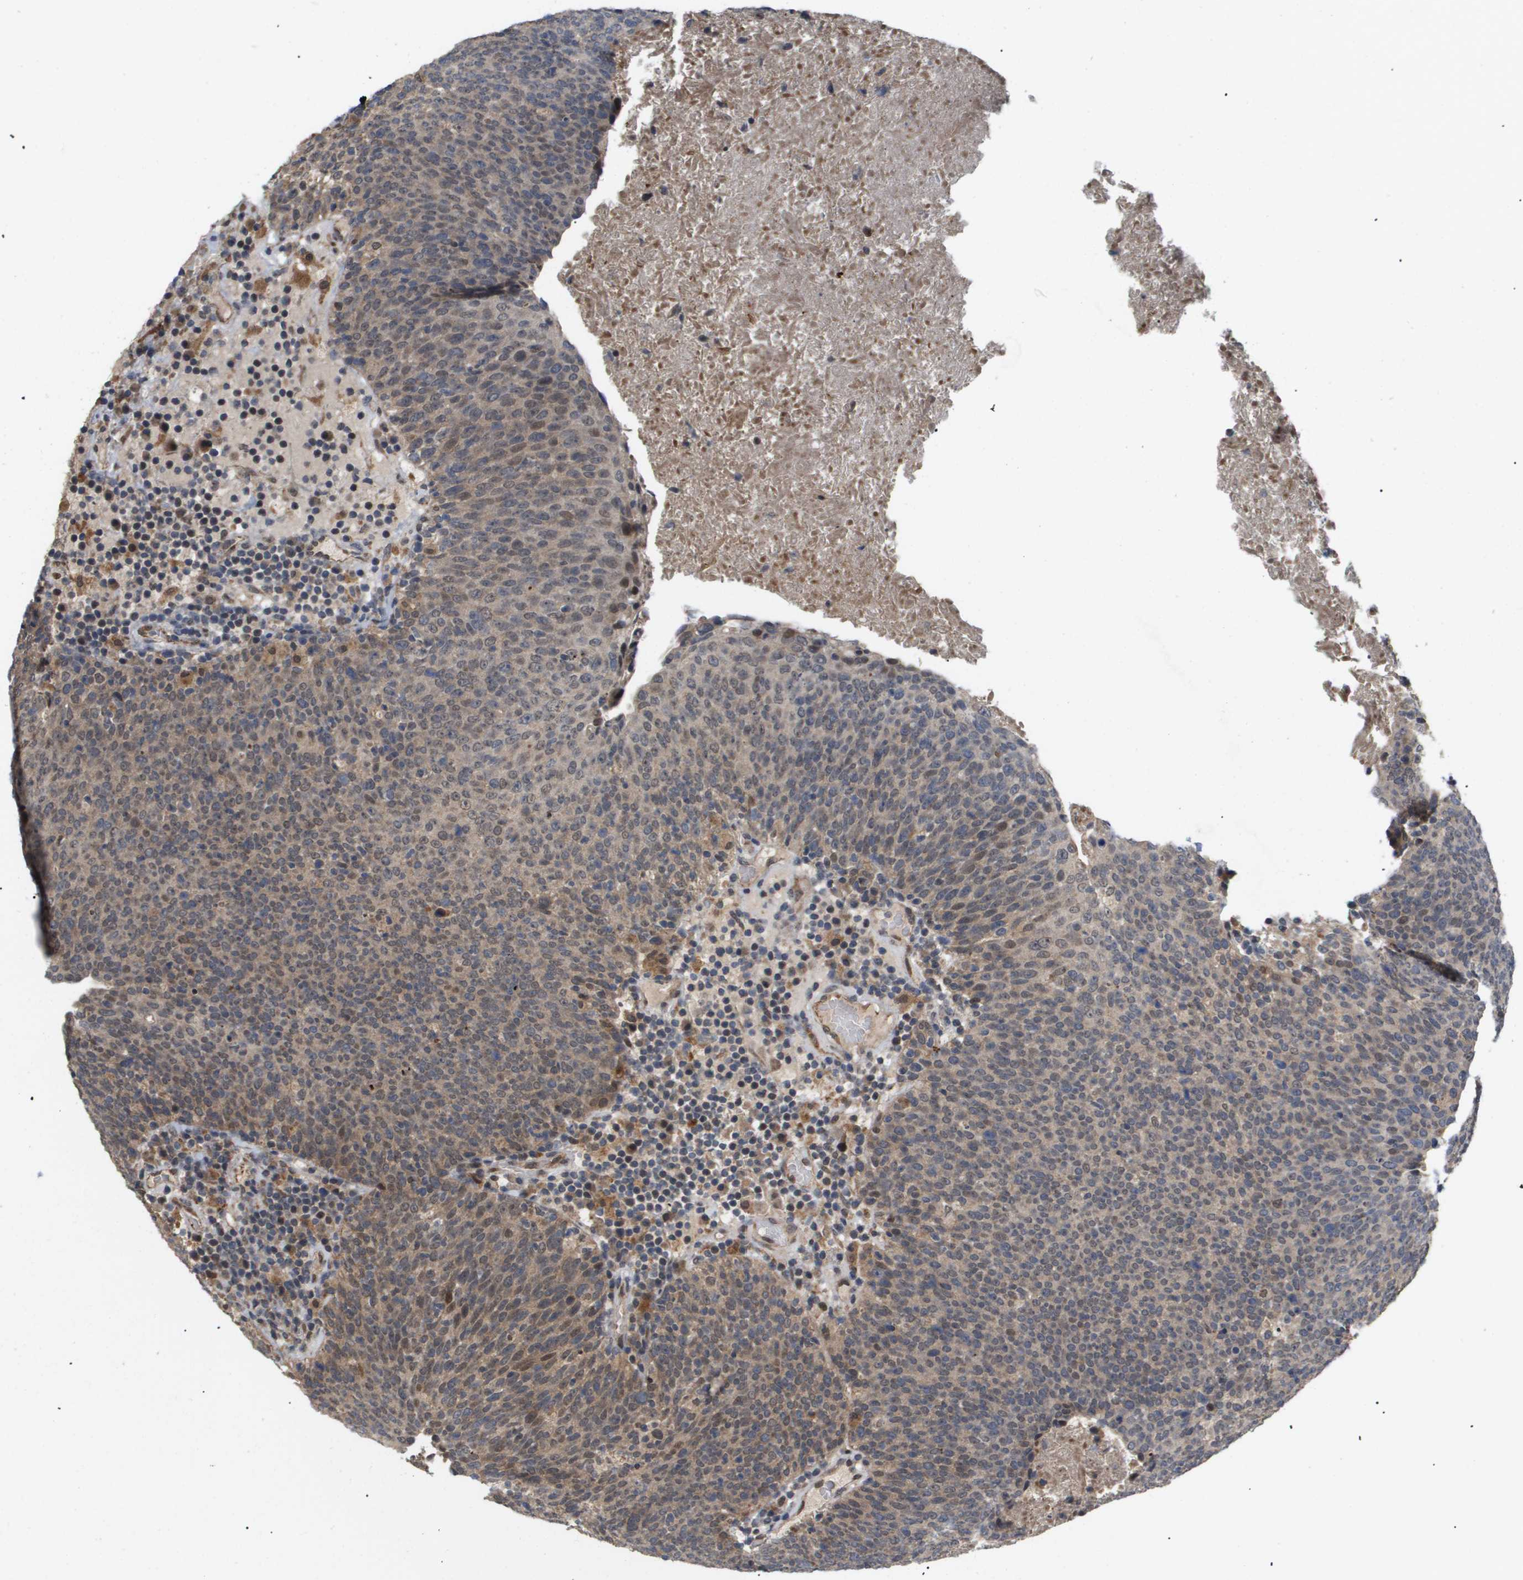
{"staining": {"intensity": "weak", "quantity": ">75%", "location": "cytoplasmic/membranous,nuclear"}, "tissue": "head and neck cancer", "cell_type": "Tumor cells", "image_type": "cancer", "snomed": [{"axis": "morphology", "description": "Squamous cell carcinoma, NOS"}, {"axis": "morphology", "description": "Squamous cell carcinoma, metastatic, NOS"}, {"axis": "topography", "description": "Lymph node"}, {"axis": "topography", "description": "Head-Neck"}], "caption": "This is a photomicrograph of immunohistochemistry (IHC) staining of squamous cell carcinoma (head and neck), which shows weak expression in the cytoplasmic/membranous and nuclear of tumor cells.", "gene": "PDGFB", "patient": {"sex": "male", "age": 62}}